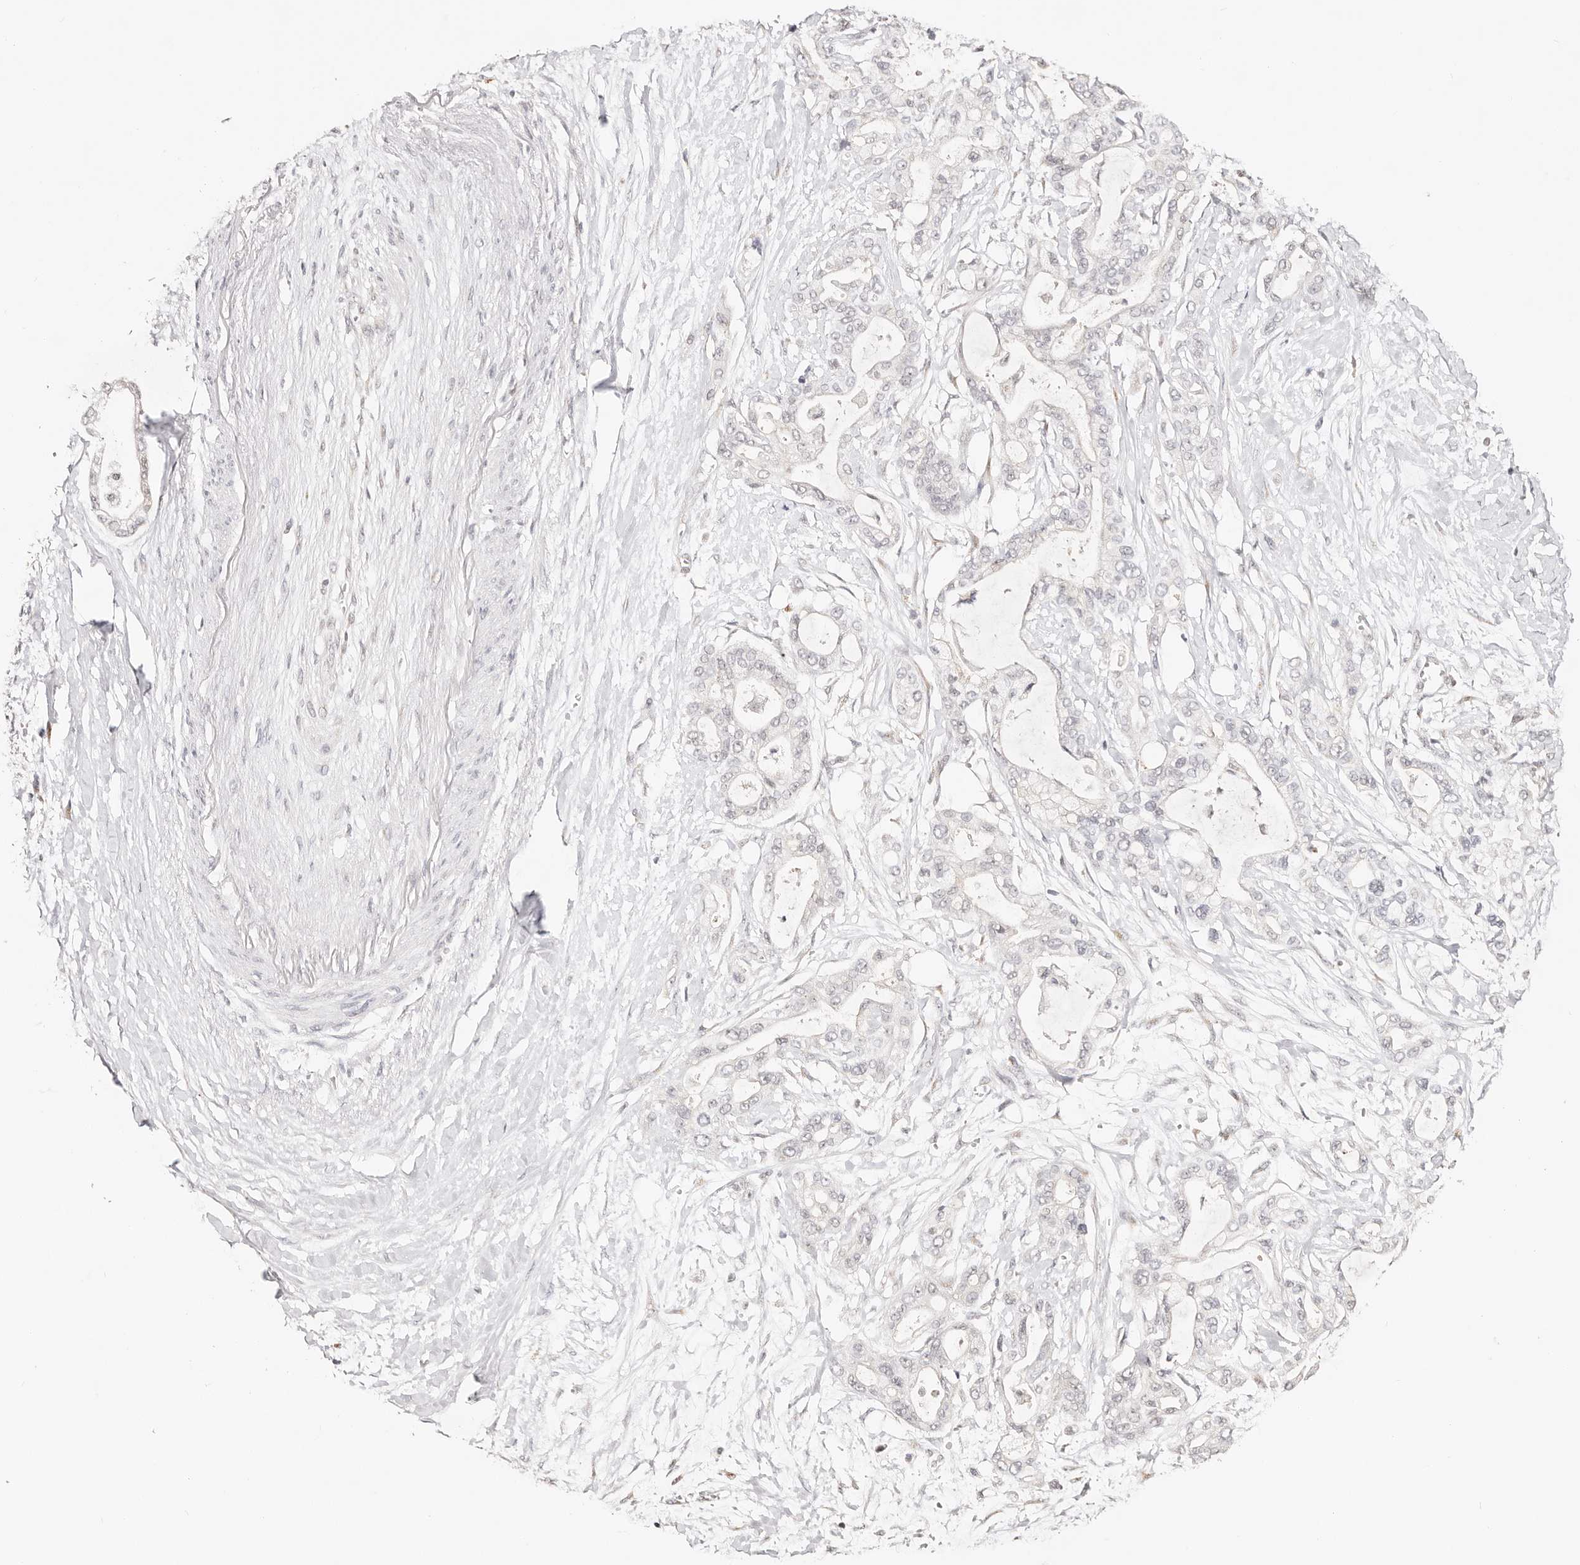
{"staining": {"intensity": "negative", "quantity": "none", "location": "none"}, "tissue": "pancreatic cancer", "cell_type": "Tumor cells", "image_type": "cancer", "snomed": [{"axis": "morphology", "description": "Adenocarcinoma, NOS"}, {"axis": "topography", "description": "Pancreas"}], "caption": "Immunohistochemical staining of human pancreatic cancer displays no significant expression in tumor cells. Brightfield microscopy of IHC stained with DAB (brown) and hematoxylin (blue), captured at high magnification.", "gene": "VIPAS39", "patient": {"sex": "male", "age": 68}}